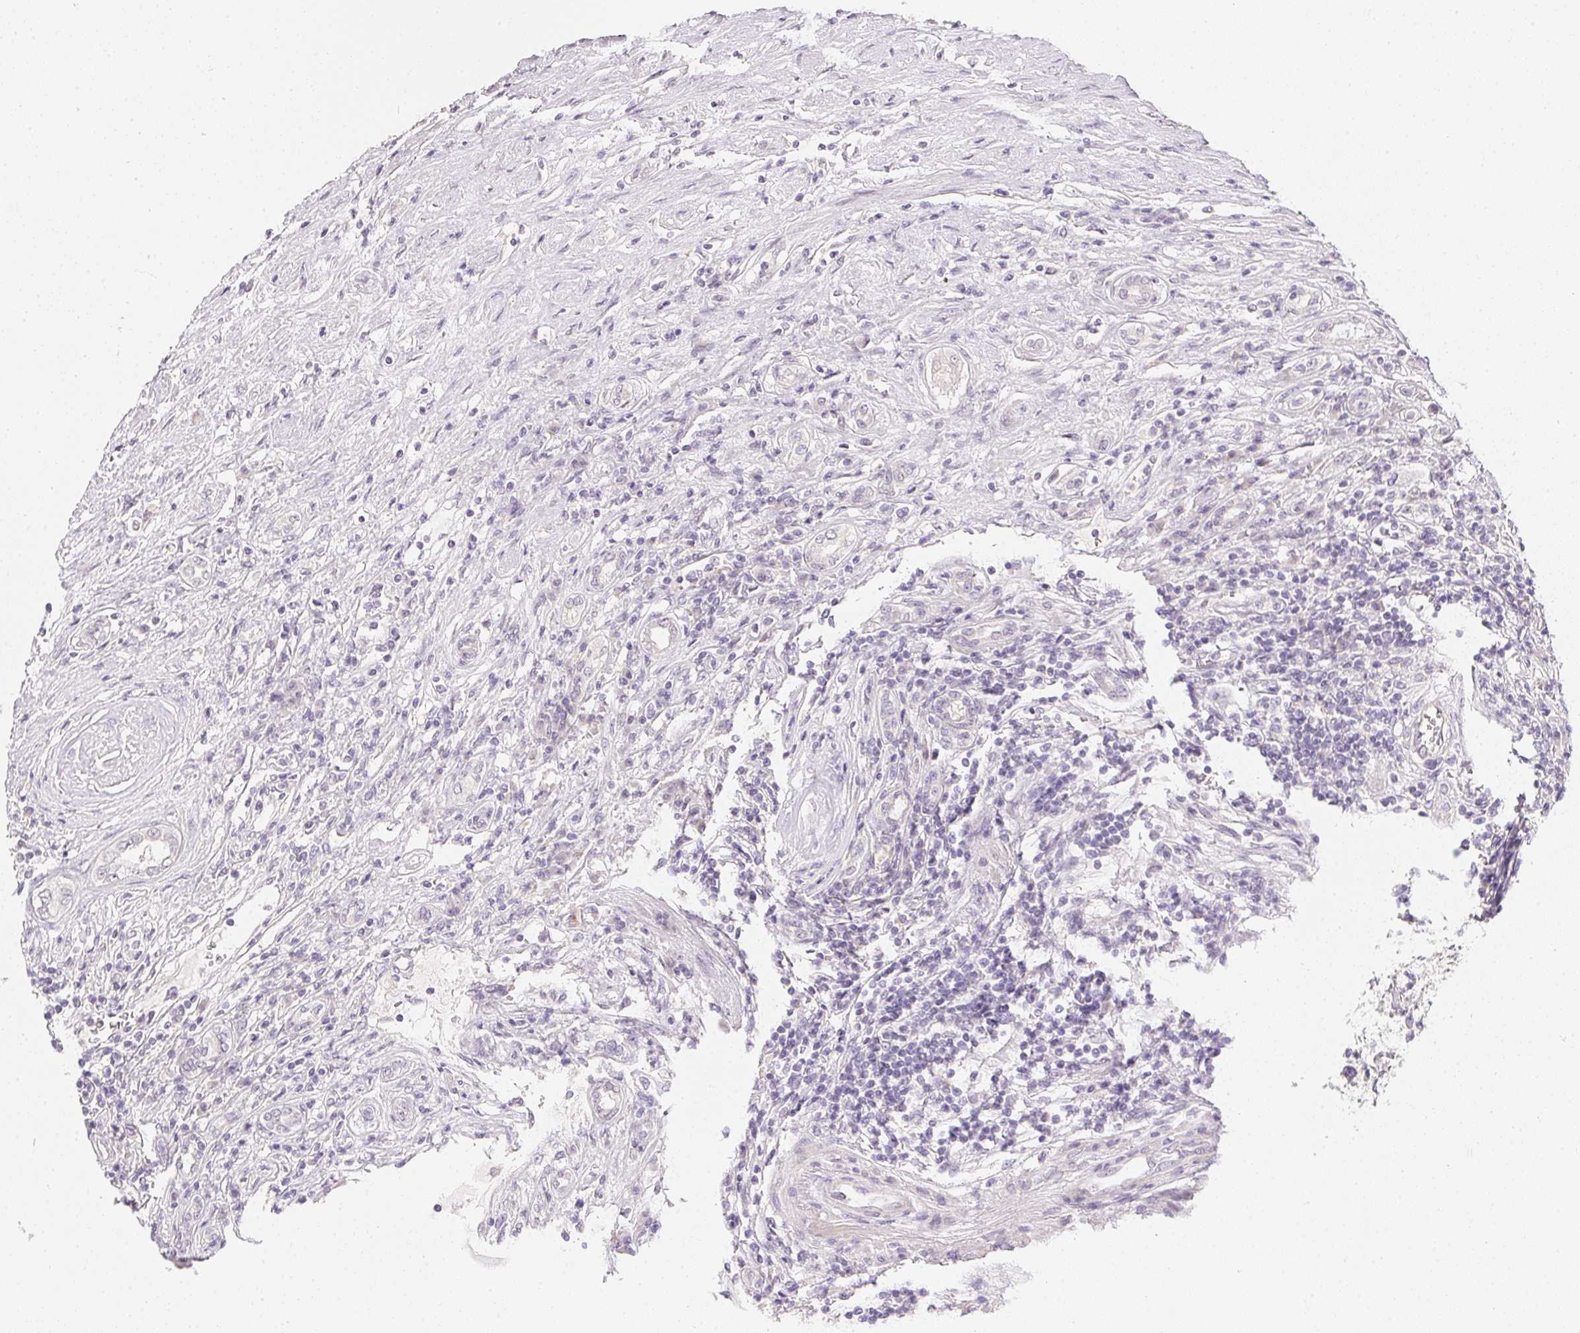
{"staining": {"intensity": "negative", "quantity": "none", "location": "none"}, "tissue": "renal cancer", "cell_type": "Tumor cells", "image_type": "cancer", "snomed": [{"axis": "morphology", "description": "Adenocarcinoma, NOS"}, {"axis": "topography", "description": "Kidney"}], "caption": "Immunohistochemistry (IHC) micrograph of neoplastic tissue: renal adenocarcinoma stained with DAB (3,3'-diaminobenzidine) shows no significant protein expression in tumor cells.", "gene": "ZBBX", "patient": {"sex": "female", "age": 67}}